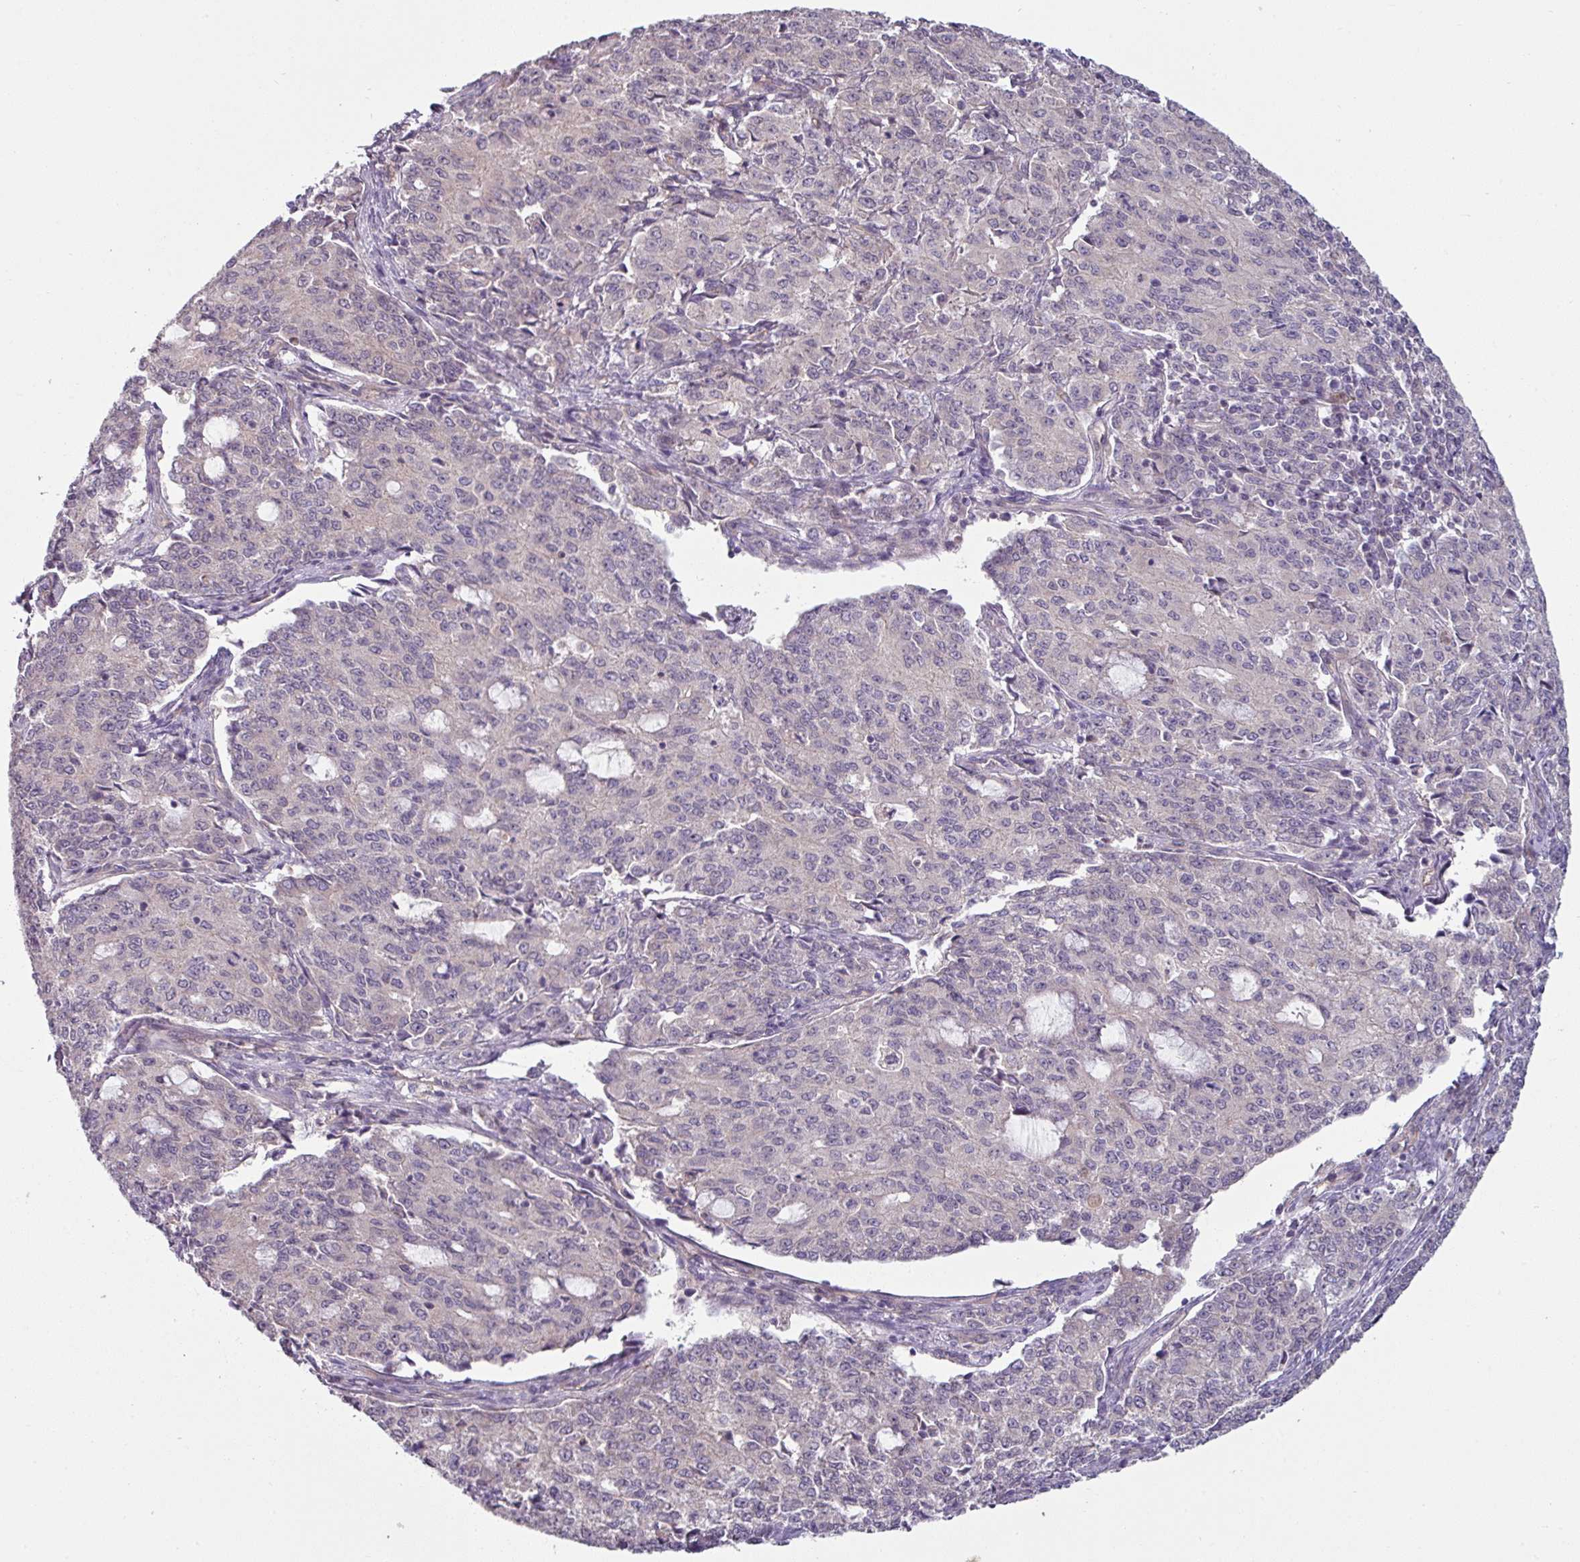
{"staining": {"intensity": "negative", "quantity": "none", "location": "none"}, "tissue": "endometrial cancer", "cell_type": "Tumor cells", "image_type": "cancer", "snomed": [{"axis": "morphology", "description": "Adenocarcinoma, NOS"}, {"axis": "topography", "description": "Endometrium"}], "caption": "Immunohistochemistry (IHC) micrograph of human endometrial cancer (adenocarcinoma) stained for a protein (brown), which displays no positivity in tumor cells.", "gene": "MTMR14", "patient": {"sex": "female", "age": 50}}